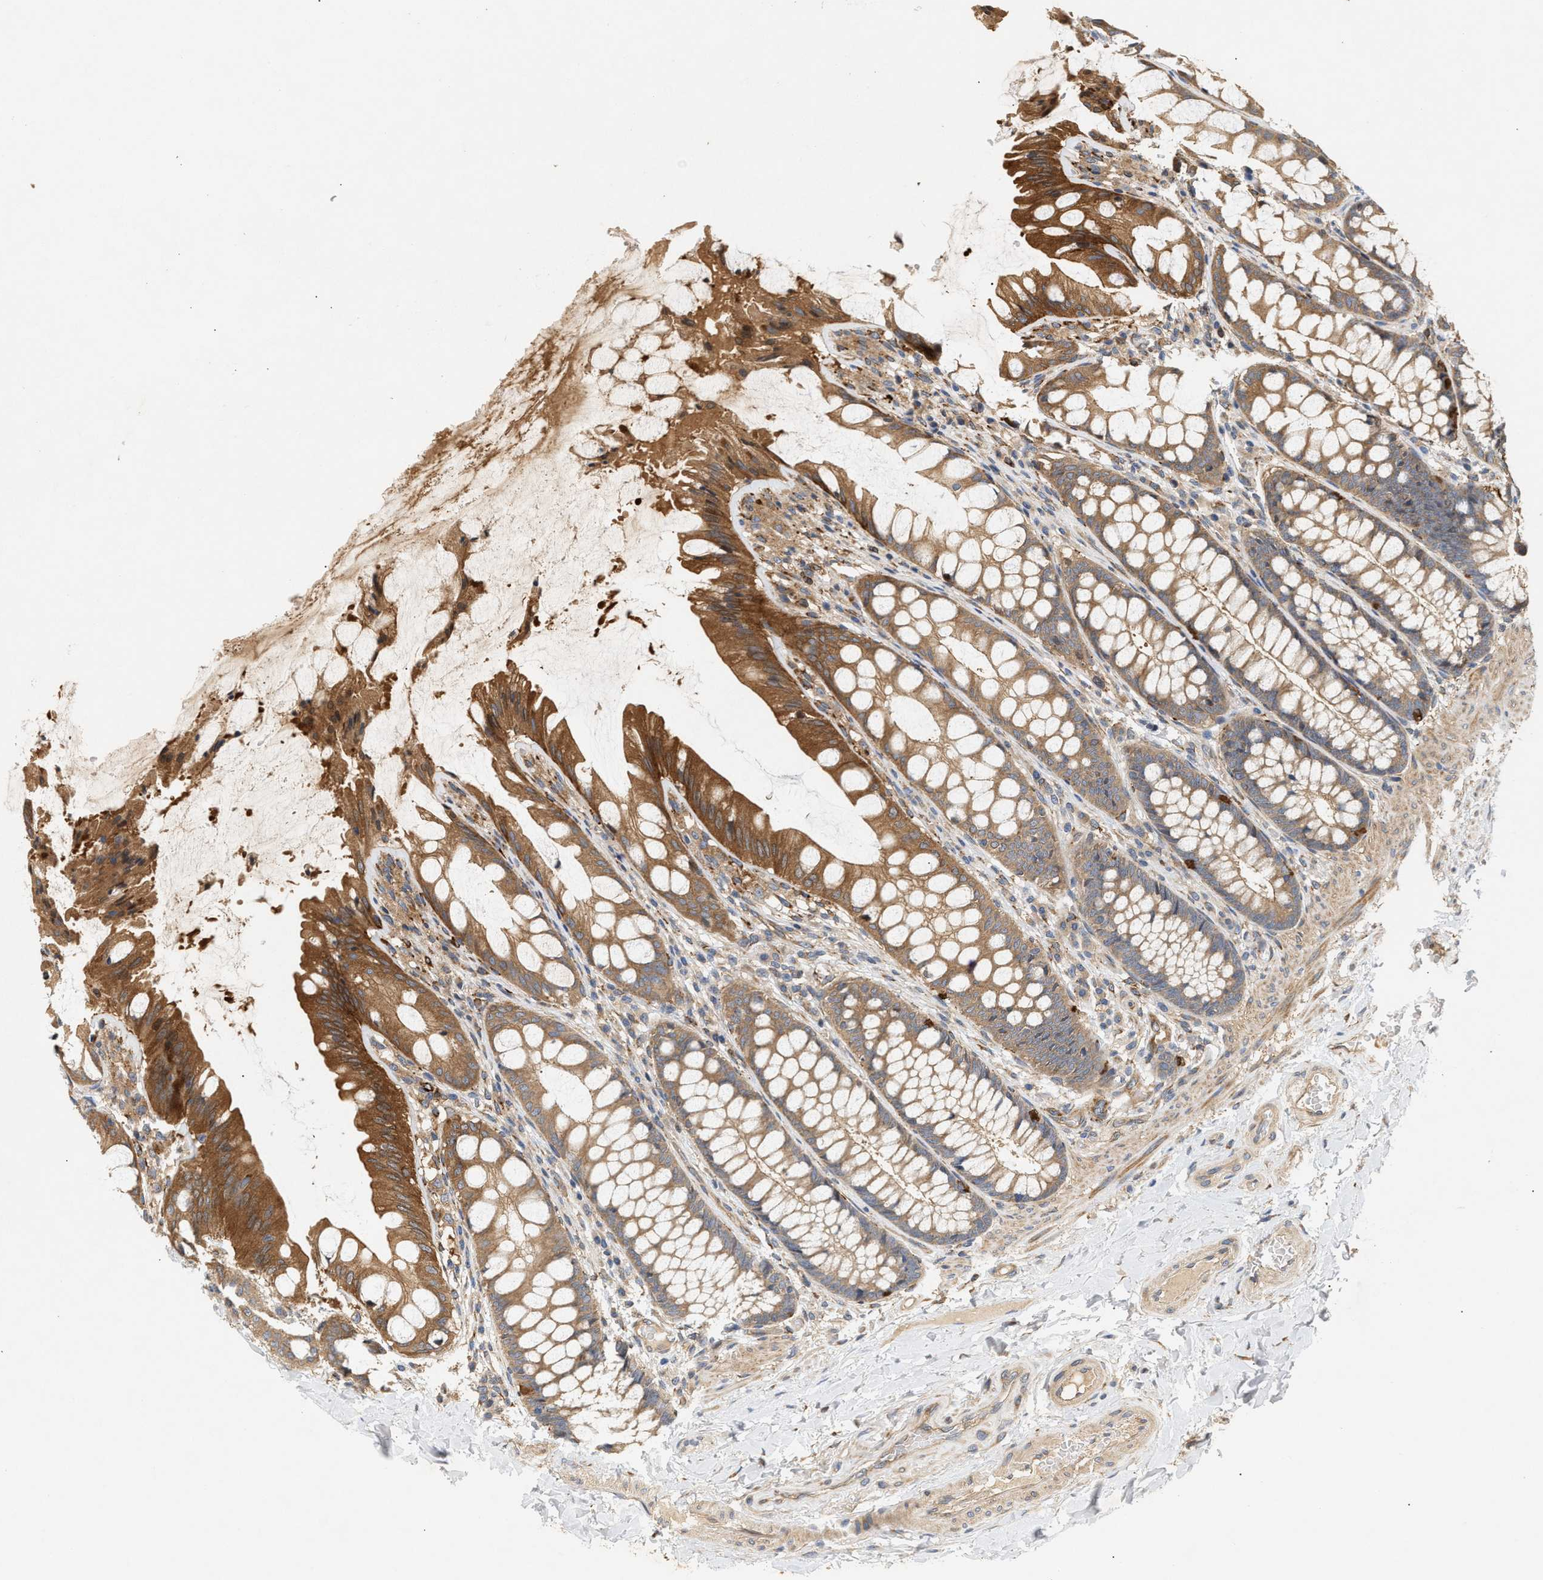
{"staining": {"intensity": "moderate", "quantity": ">75%", "location": "cytoplasmic/membranous"}, "tissue": "colon", "cell_type": "Endothelial cells", "image_type": "normal", "snomed": [{"axis": "morphology", "description": "Normal tissue, NOS"}, {"axis": "topography", "description": "Colon"}], "caption": "A micrograph of human colon stained for a protein demonstrates moderate cytoplasmic/membranous brown staining in endothelial cells. (brown staining indicates protein expression, while blue staining denotes nuclei).", "gene": "PLCD1", "patient": {"sex": "male", "age": 47}}